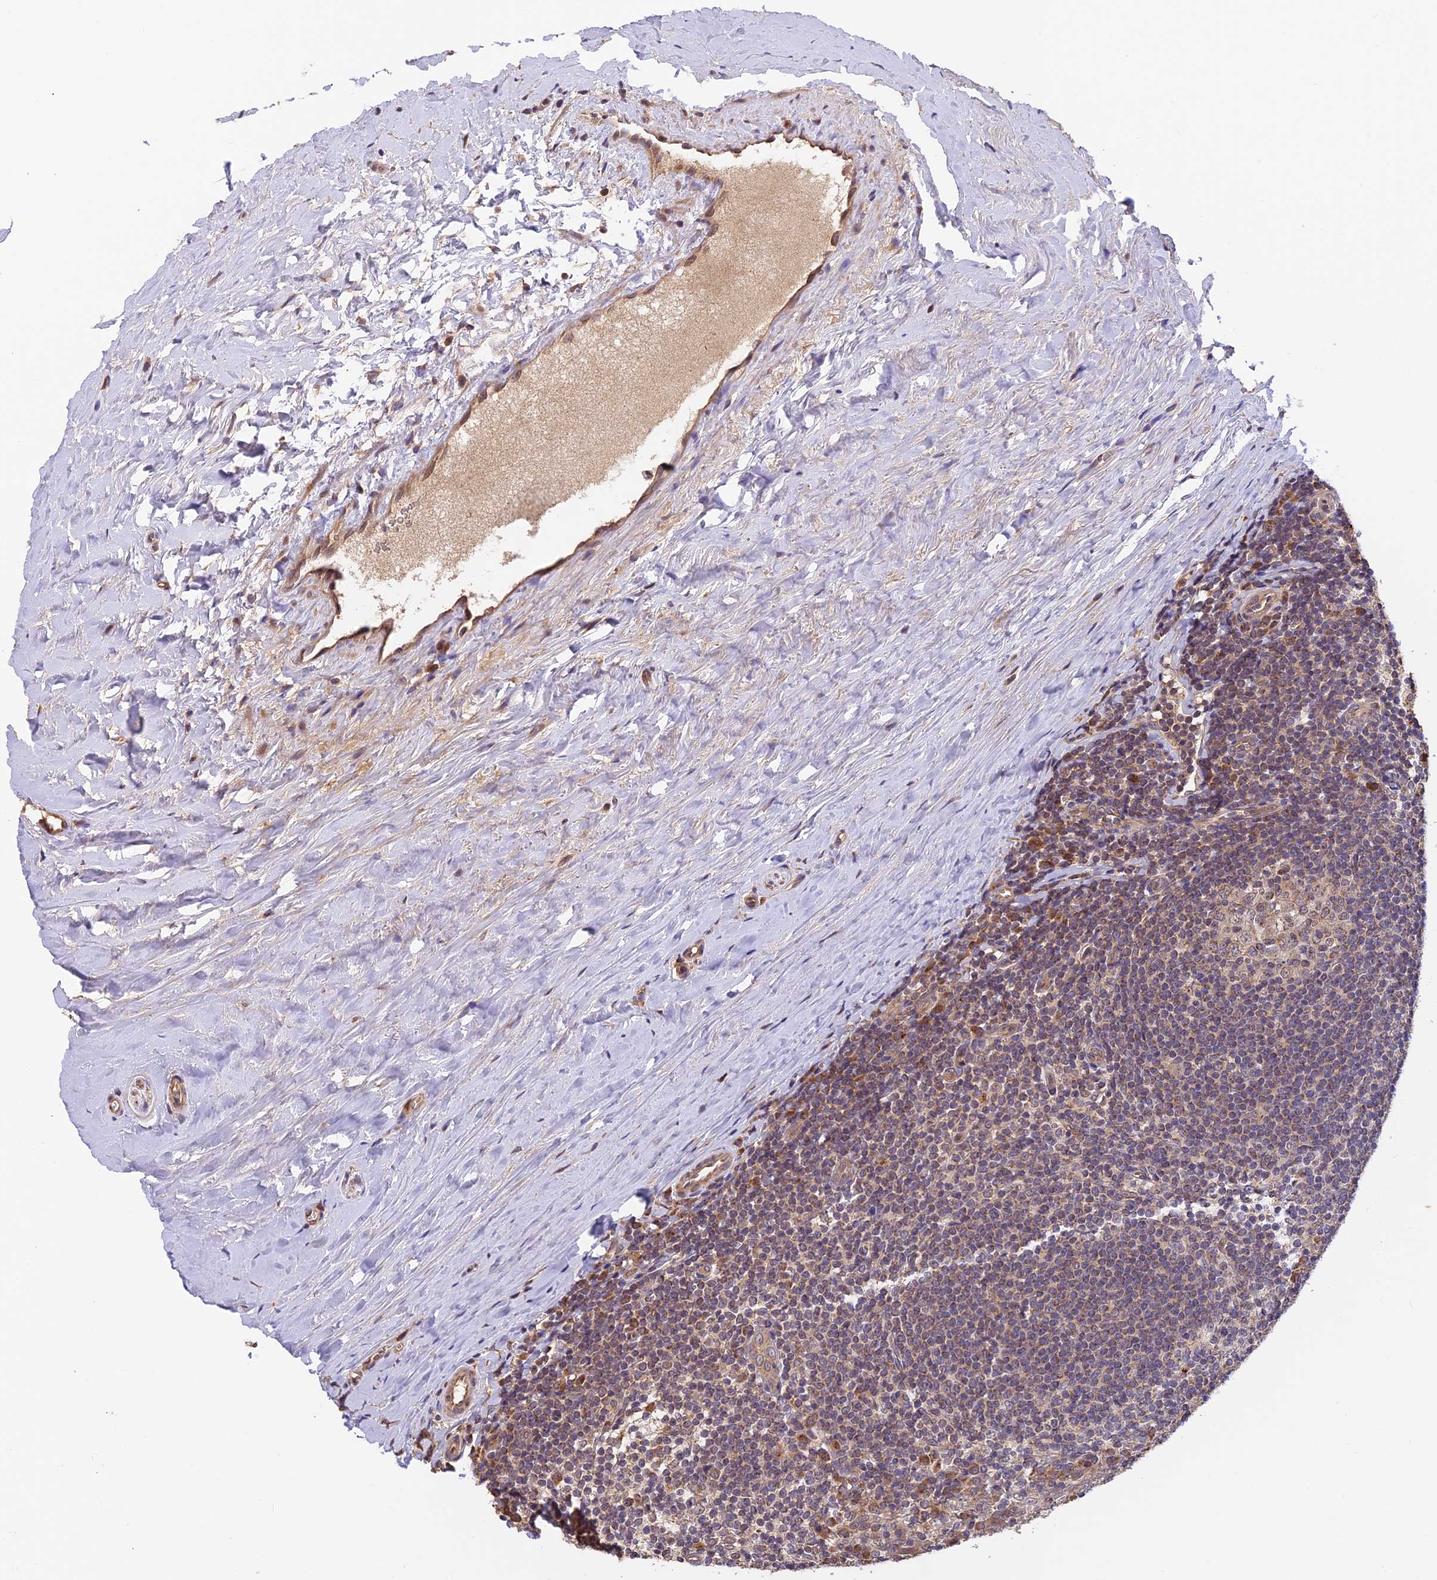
{"staining": {"intensity": "moderate", "quantity": "<25%", "location": "cytoplasmic/membranous"}, "tissue": "tonsil", "cell_type": "Germinal center cells", "image_type": "normal", "snomed": [{"axis": "morphology", "description": "Normal tissue, NOS"}, {"axis": "topography", "description": "Tonsil"}], "caption": "Germinal center cells show moderate cytoplasmic/membranous staining in about <25% of cells in unremarkable tonsil. (DAB IHC, brown staining for protein, blue staining for nuclei).", "gene": "MNS1", "patient": {"sex": "male", "age": 27}}